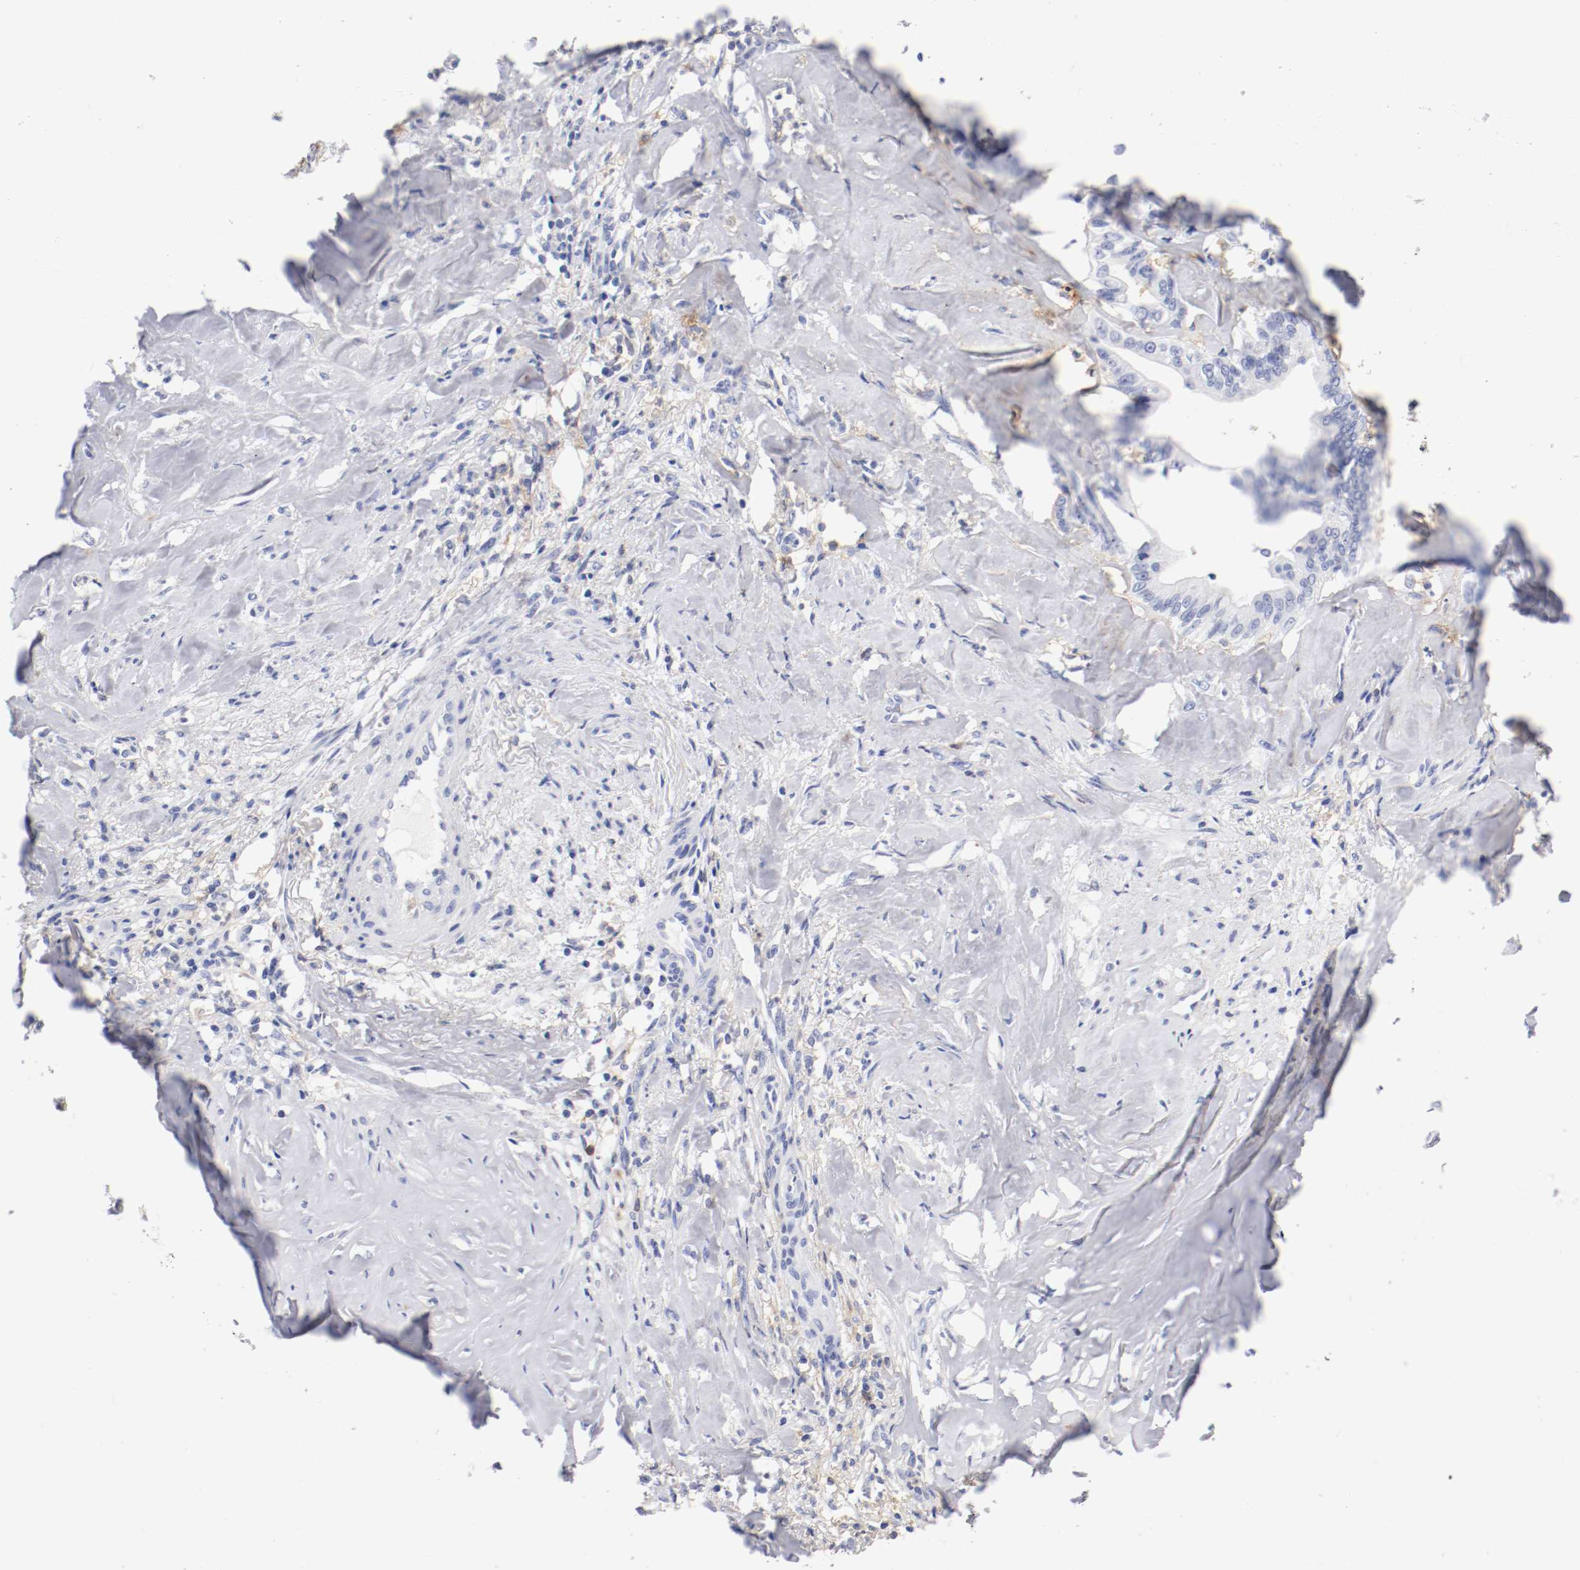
{"staining": {"intensity": "negative", "quantity": "none", "location": "none"}, "tissue": "liver cancer", "cell_type": "Tumor cells", "image_type": "cancer", "snomed": [{"axis": "morphology", "description": "Cholangiocarcinoma"}, {"axis": "topography", "description": "Liver"}], "caption": "Protein analysis of liver cancer displays no significant positivity in tumor cells.", "gene": "ITGAX", "patient": {"sex": "female", "age": 67}}